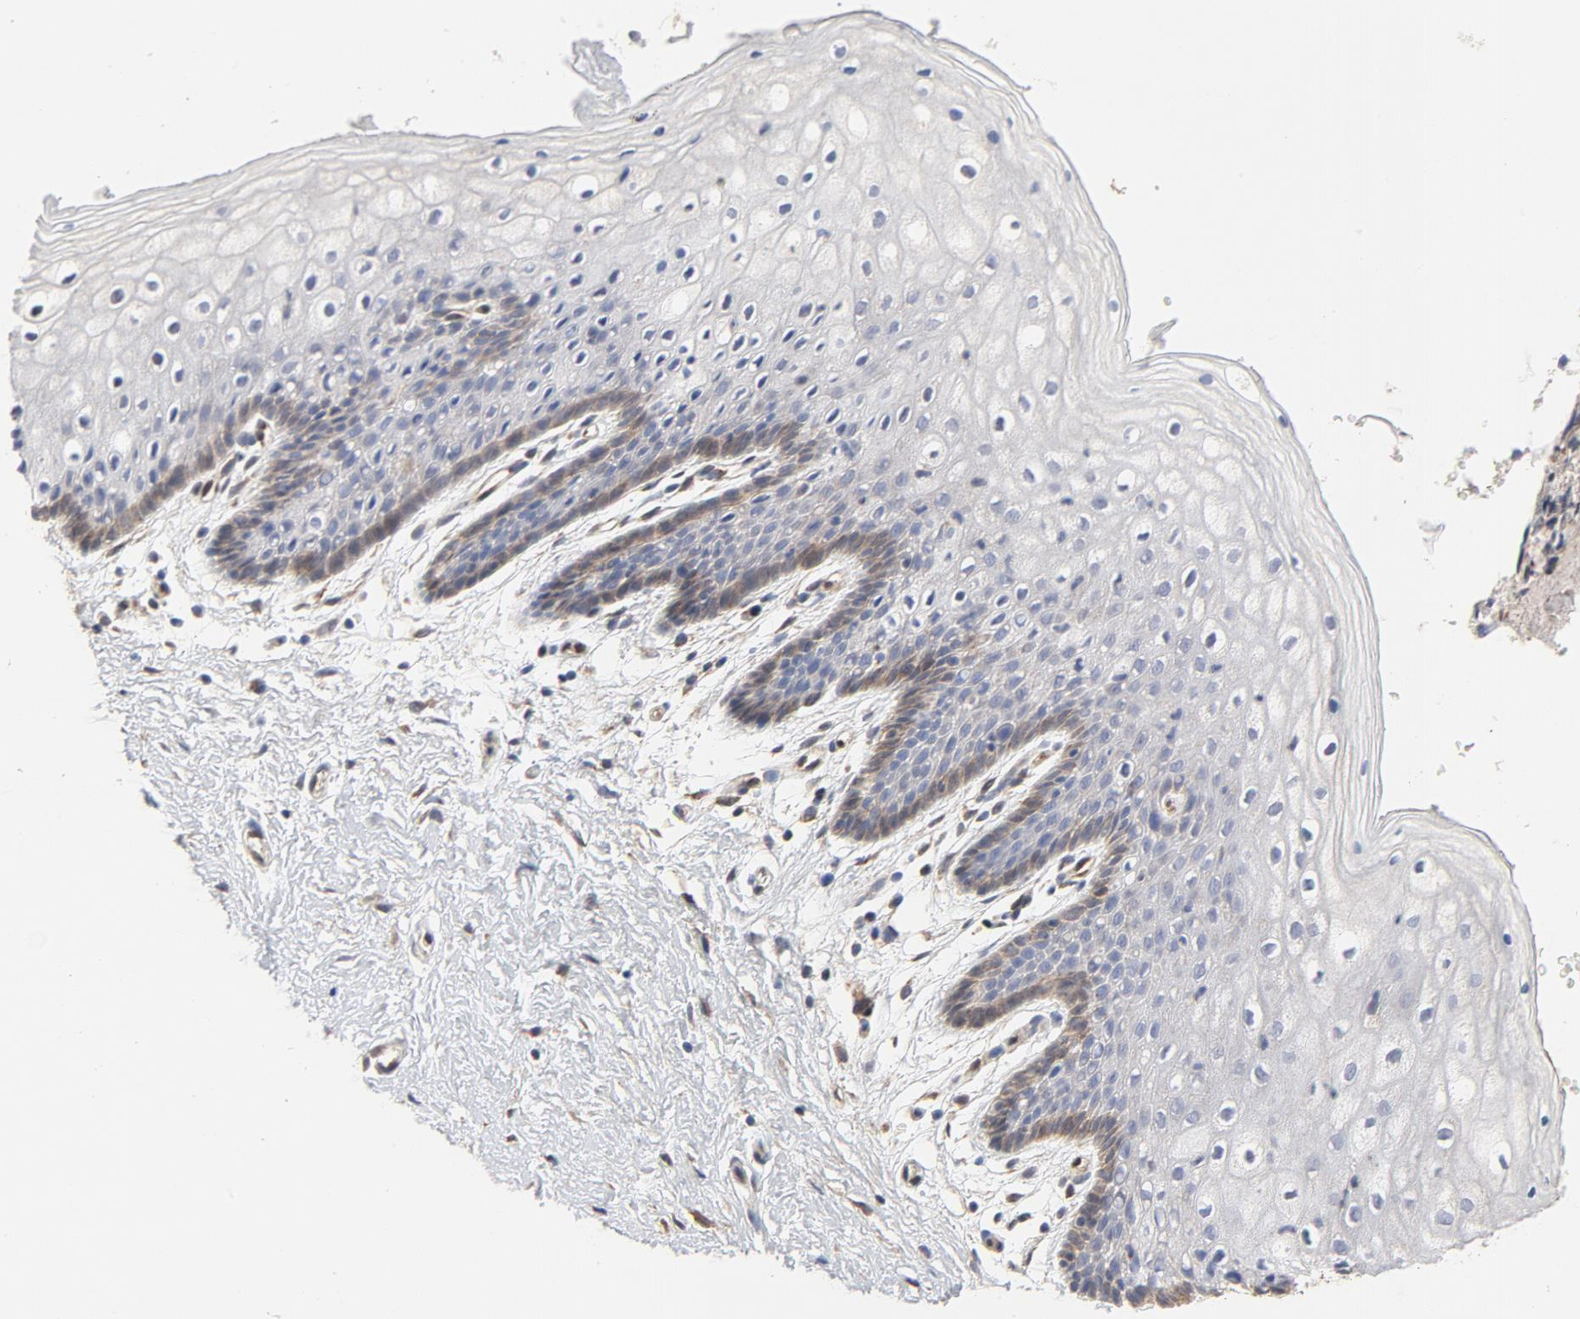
{"staining": {"intensity": "moderate", "quantity": "25%-75%", "location": "cytoplasmic/membranous"}, "tissue": "vagina", "cell_type": "Squamous epithelial cells", "image_type": "normal", "snomed": [{"axis": "morphology", "description": "Normal tissue, NOS"}, {"axis": "topography", "description": "Vagina"}], "caption": "Immunohistochemistry of normal human vagina exhibits medium levels of moderate cytoplasmic/membranous staining in approximately 25%-75% of squamous epithelial cells.", "gene": "RAPGEF4", "patient": {"sex": "female", "age": 46}}